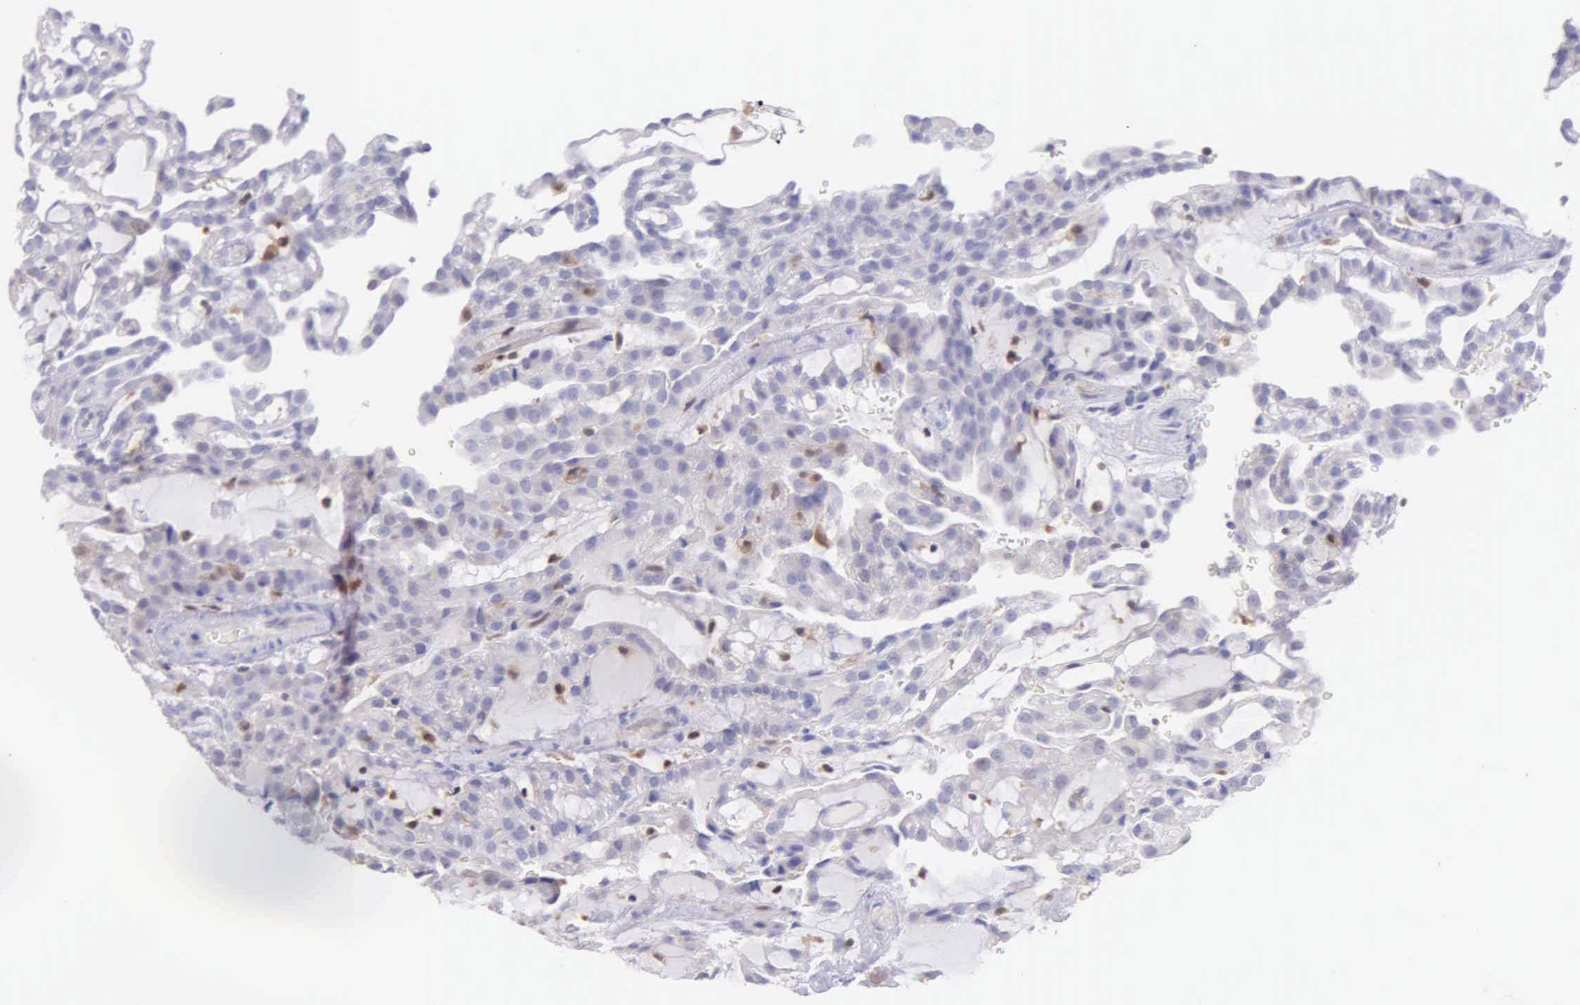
{"staining": {"intensity": "negative", "quantity": "none", "location": "none"}, "tissue": "renal cancer", "cell_type": "Tumor cells", "image_type": "cancer", "snomed": [{"axis": "morphology", "description": "Adenocarcinoma, NOS"}, {"axis": "topography", "description": "Kidney"}], "caption": "Tumor cells show no significant protein staining in renal cancer (adenocarcinoma).", "gene": "BID", "patient": {"sex": "male", "age": 63}}